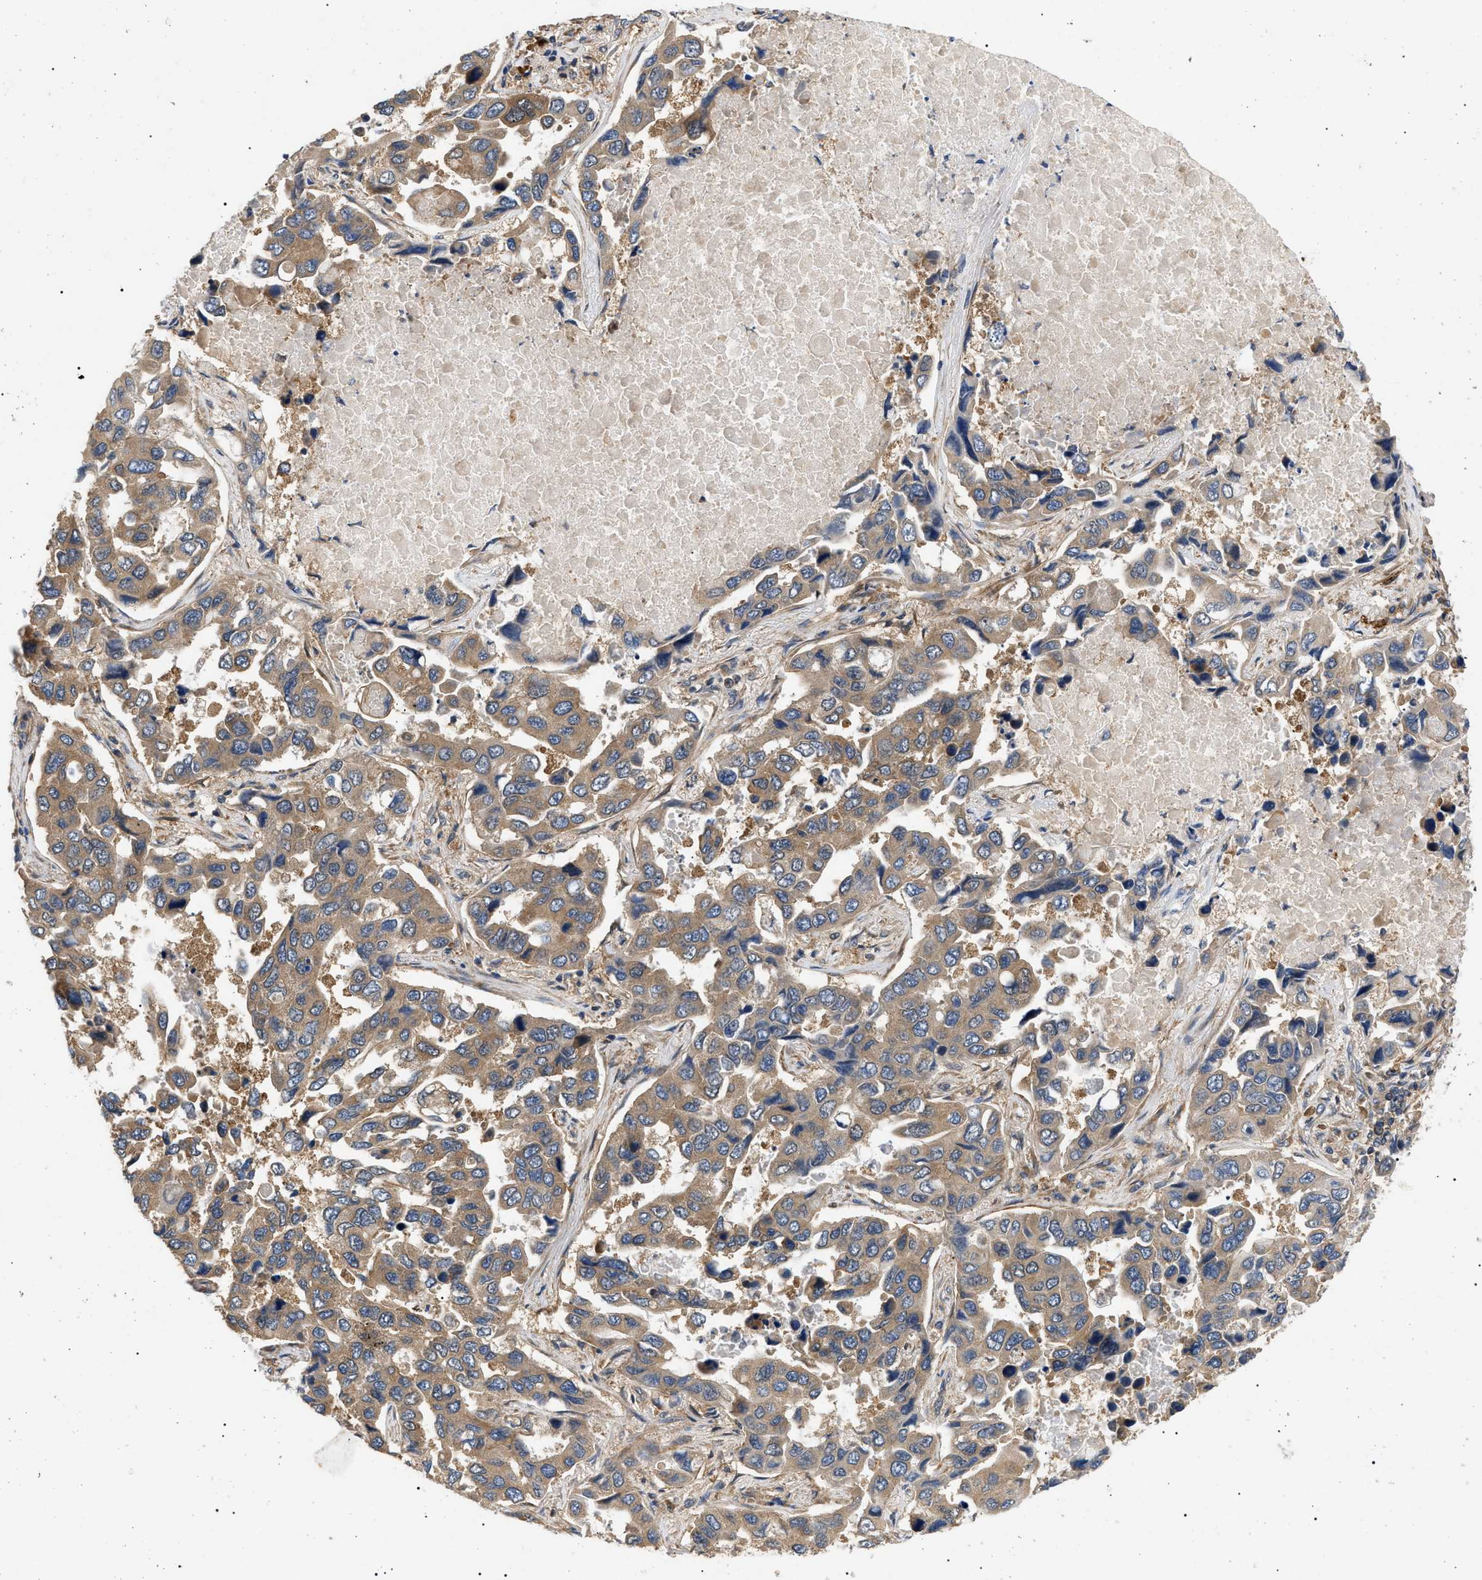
{"staining": {"intensity": "moderate", "quantity": ">75%", "location": "cytoplasmic/membranous"}, "tissue": "lung cancer", "cell_type": "Tumor cells", "image_type": "cancer", "snomed": [{"axis": "morphology", "description": "Adenocarcinoma, NOS"}, {"axis": "topography", "description": "Lung"}], "caption": "IHC micrograph of lung cancer (adenocarcinoma) stained for a protein (brown), which demonstrates medium levels of moderate cytoplasmic/membranous staining in about >75% of tumor cells.", "gene": "PPM1B", "patient": {"sex": "male", "age": 64}}